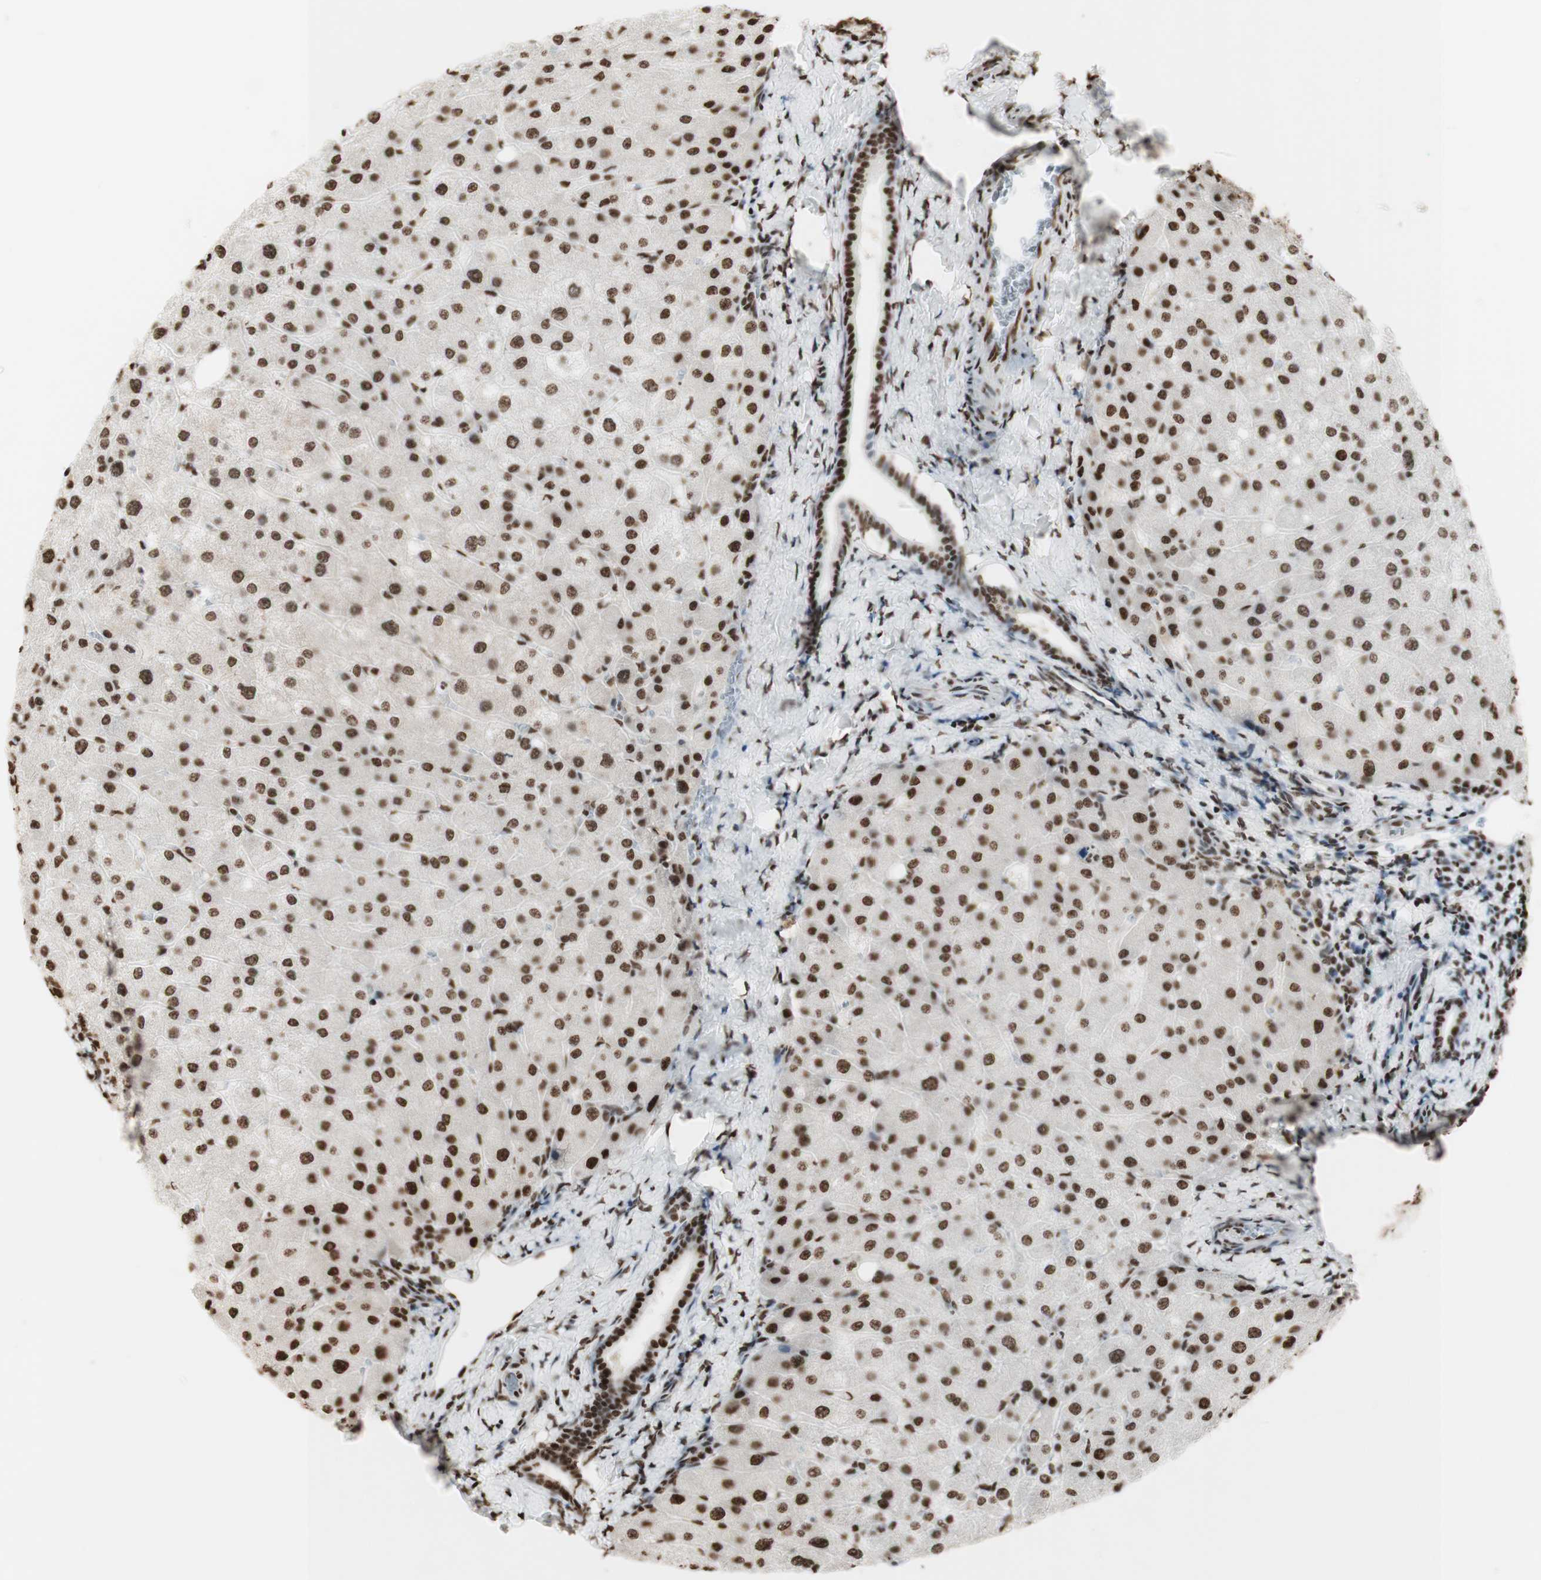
{"staining": {"intensity": "strong", "quantity": ">75%", "location": "nuclear"}, "tissue": "liver", "cell_type": "Cholangiocytes", "image_type": "normal", "snomed": [{"axis": "morphology", "description": "Normal tissue, NOS"}, {"axis": "topography", "description": "Liver"}], "caption": "Cholangiocytes display high levels of strong nuclear staining in about >75% of cells in benign human liver. (IHC, brightfield microscopy, high magnification).", "gene": "HNRNPA2B1", "patient": {"sex": "male", "age": 55}}